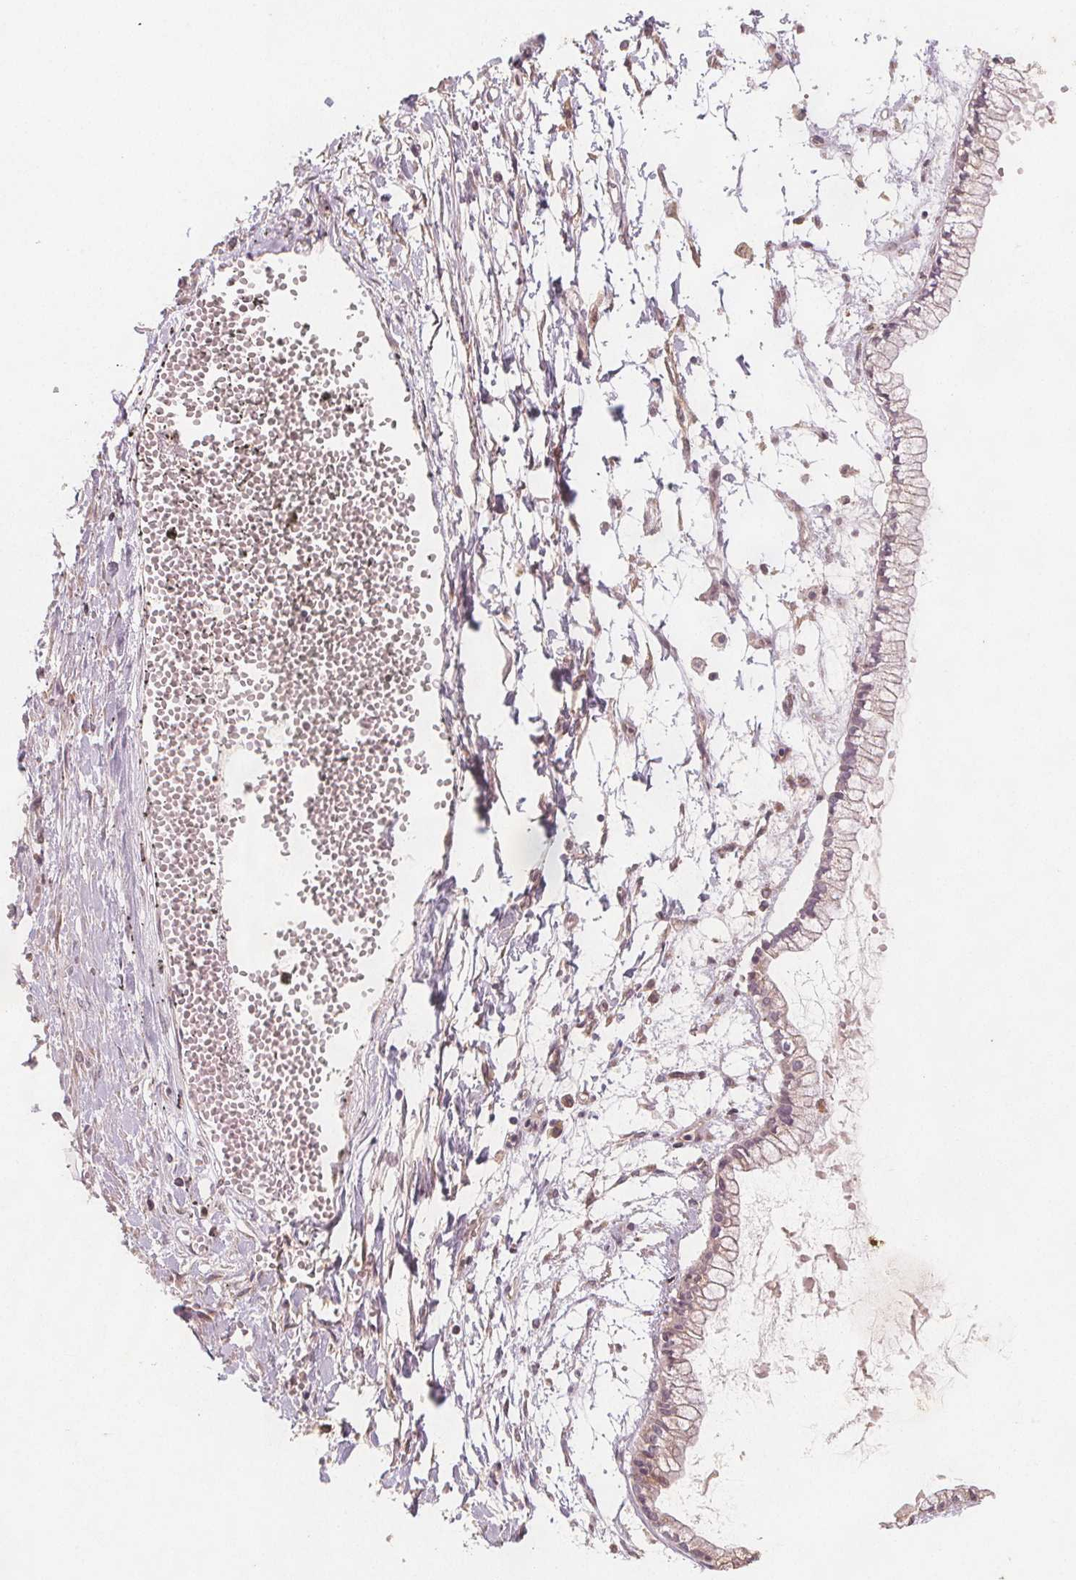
{"staining": {"intensity": "negative", "quantity": "none", "location": "none"}, "tissue": "ovarian cancer", "cell_type": "Tumor cells", "image_type": "cancer", "snomed": [{"axis": "morphology", "description": "Cystadenocarcinoma, mucinous, NOS"}, {"axis": "topography", "description": "Ovary"}], "caption": "Tumor cells are negative for protein expression in human ovarian mucinous cystadenocarcinoma.", "gene": "NCSTN", "patient": {"sex": "female", "age": 67}}